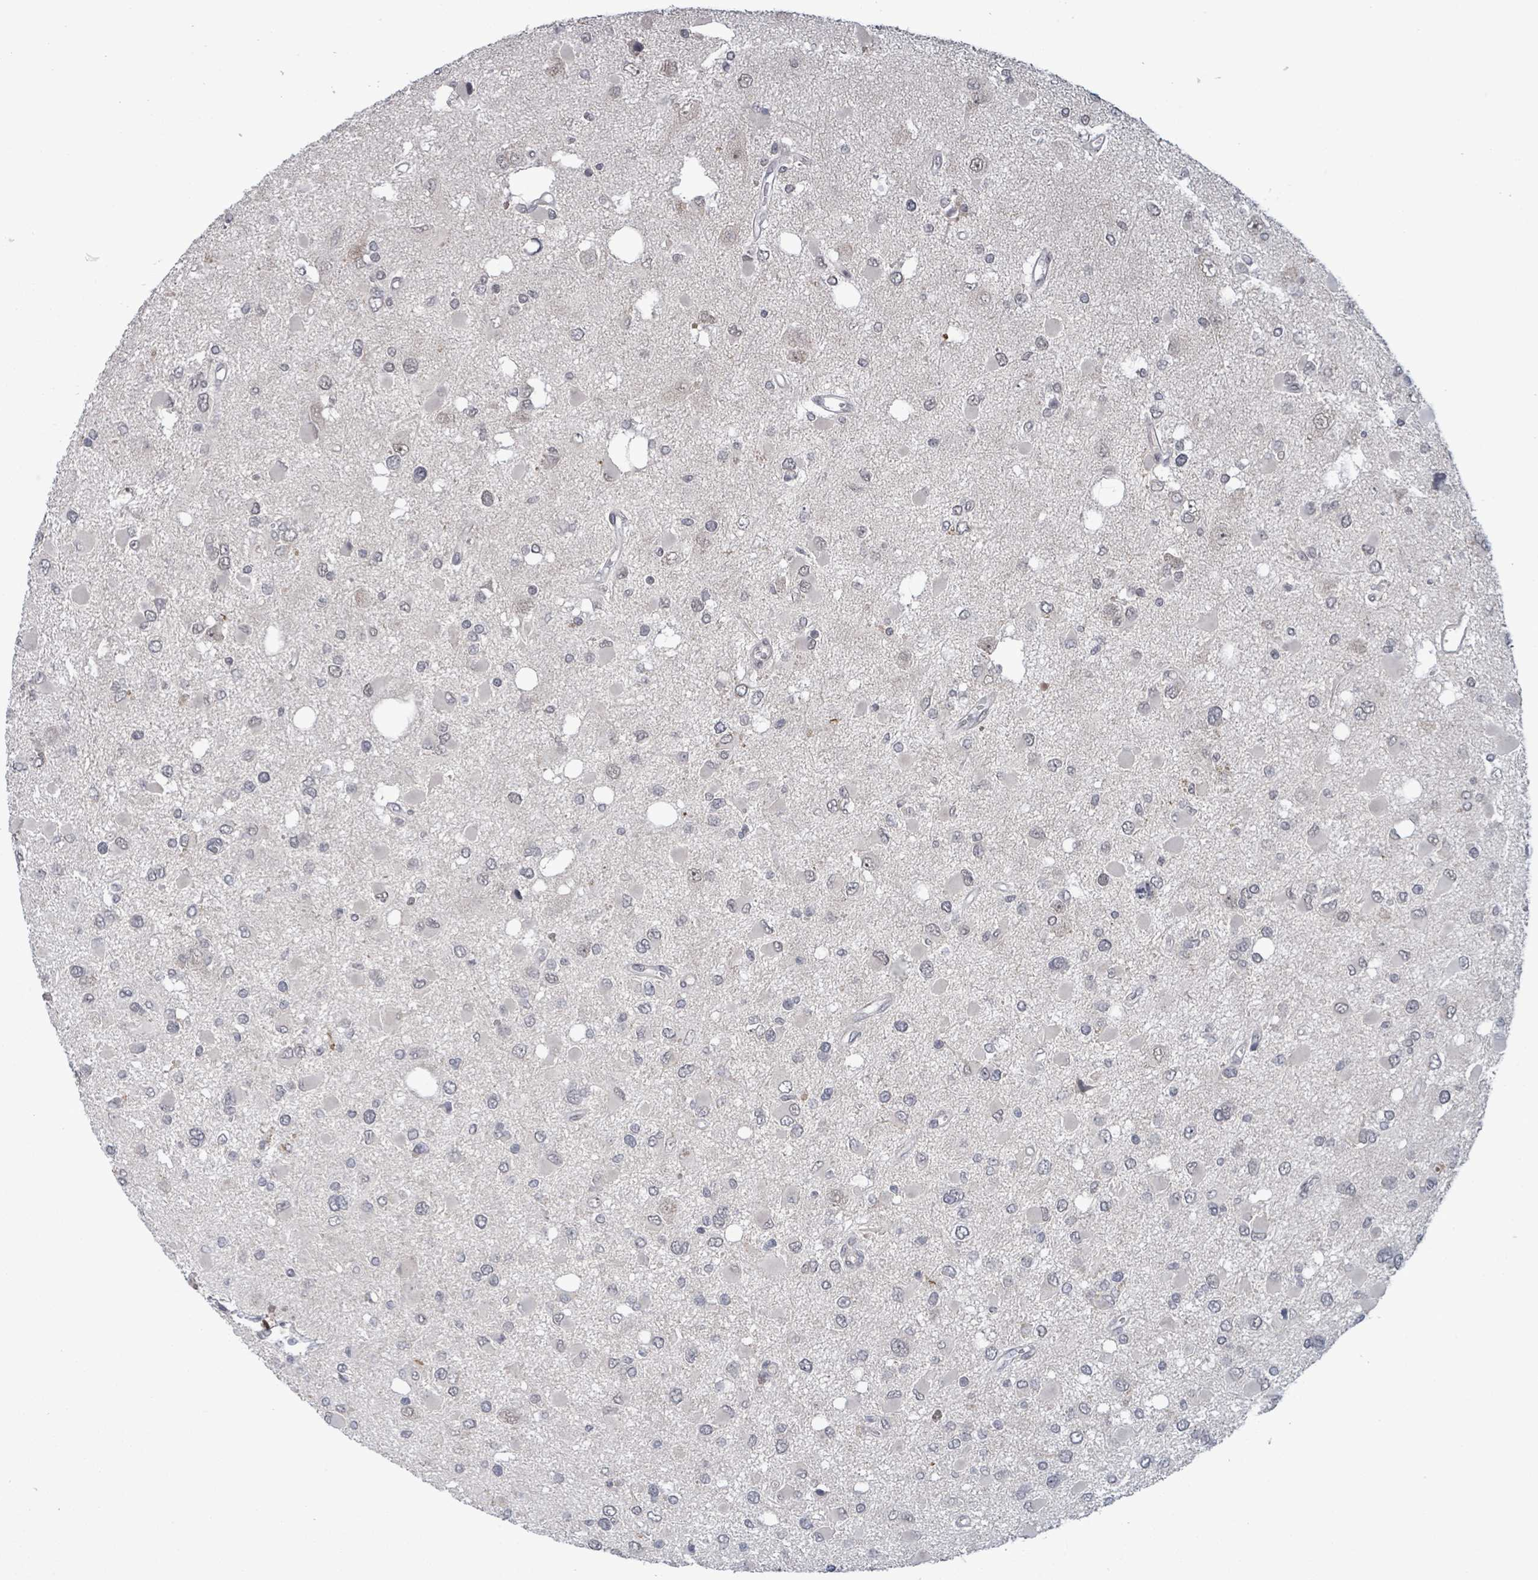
{"staining": {"intensity": "negative", "quantity": "none", "location": "none"}, "tissue": "glioma", "cell_type": "Tumor cells", "image_type": "cancer", "snomed": [{"axis": "morphology", "description": "Glioma, malignant, High grade"}, {"axis": "topography", "description": "Brain"}], "caption": "High power microscopy histopathology image of an IHC histopathology image of malignant glioma (high-grade), revealing no significant expression in tumor cells.", "gene": "AMMECR1", "patient": {"sex": "male", "age": 53}}